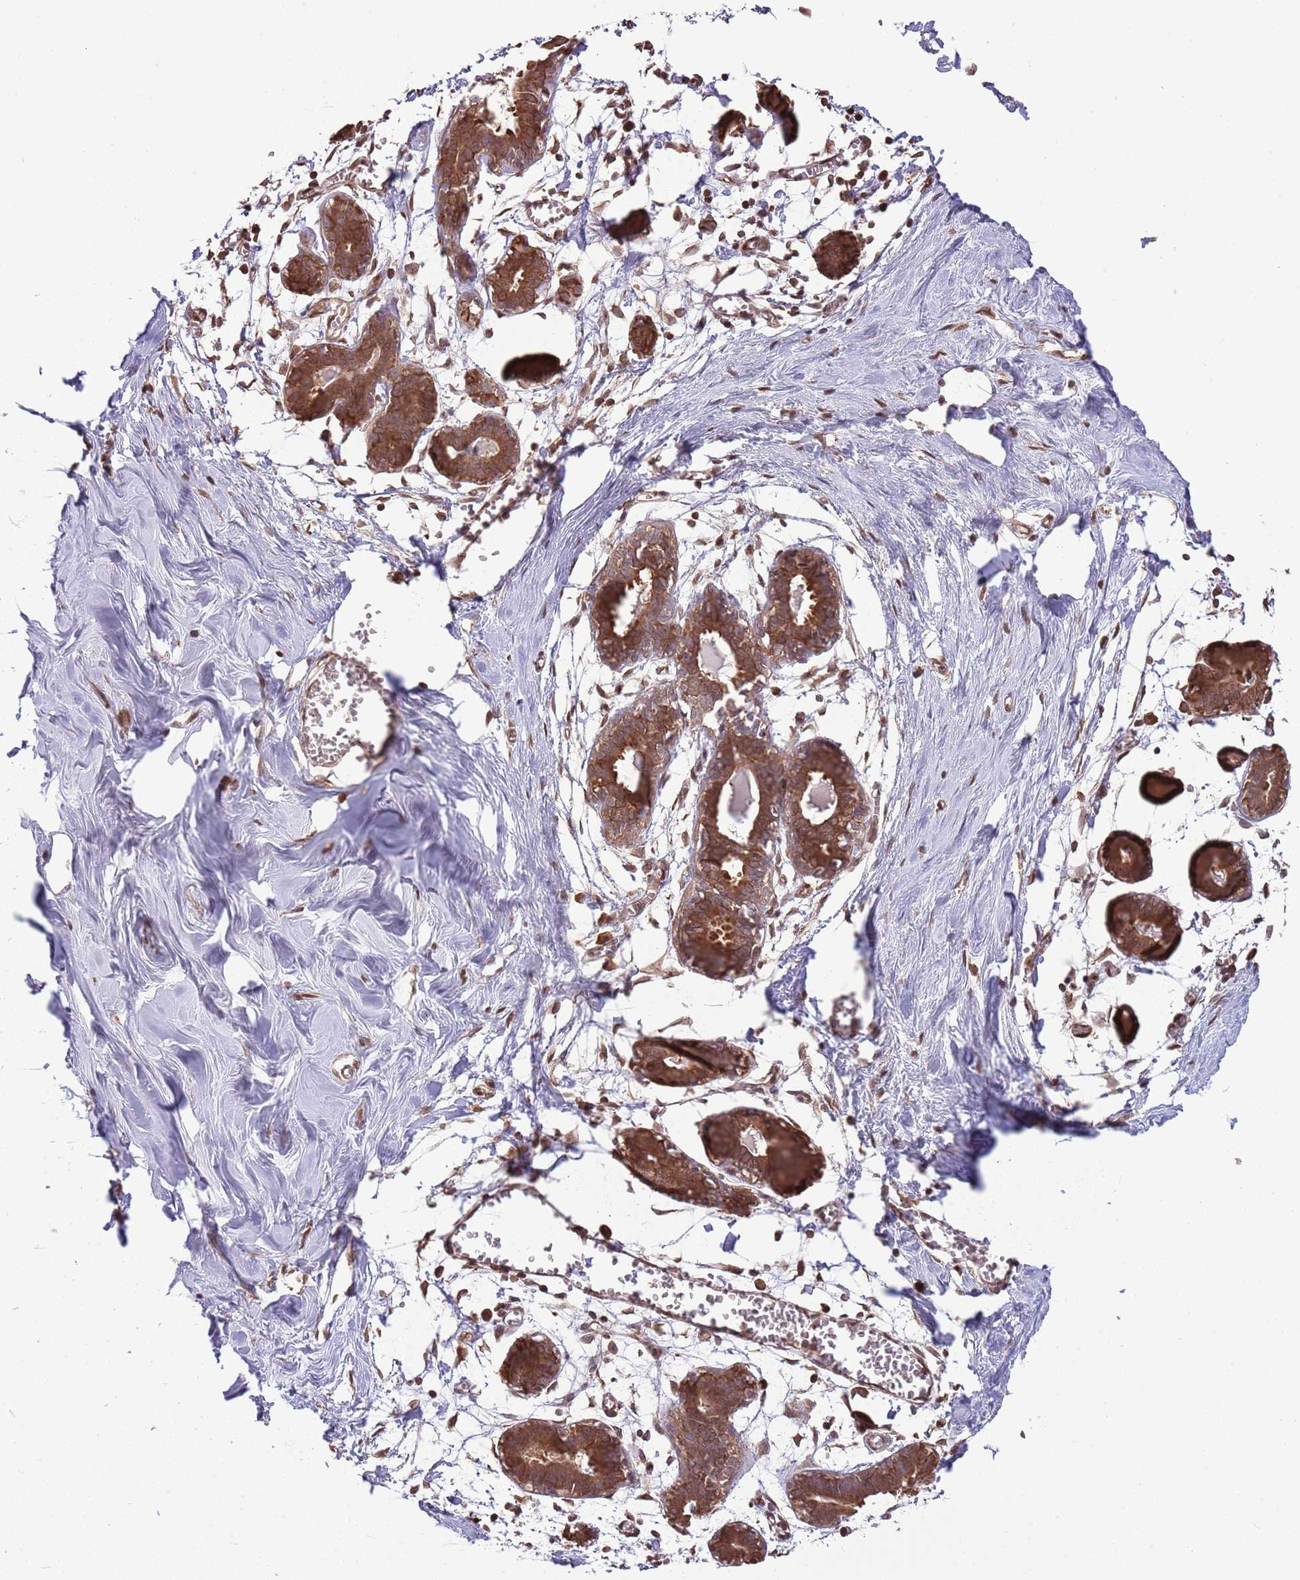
{"staining": {"intensity": "negative", "quantity": "none", "location": "none"}, "tissue": "breast", "cell_type": "Adipocytes", "image_type": "normal", "snomed": [{"axis": "morphology", "description": "Normal tissue, NOS"}, {"axis": "topography", "description": "Breast"}], "caption": "IHC image of unremarkable human breast stained for a protein (brown), which shows no staining in adipocytes.", "gene": "AMIGO1", "patient": {"sex": "female", "age": 27}}